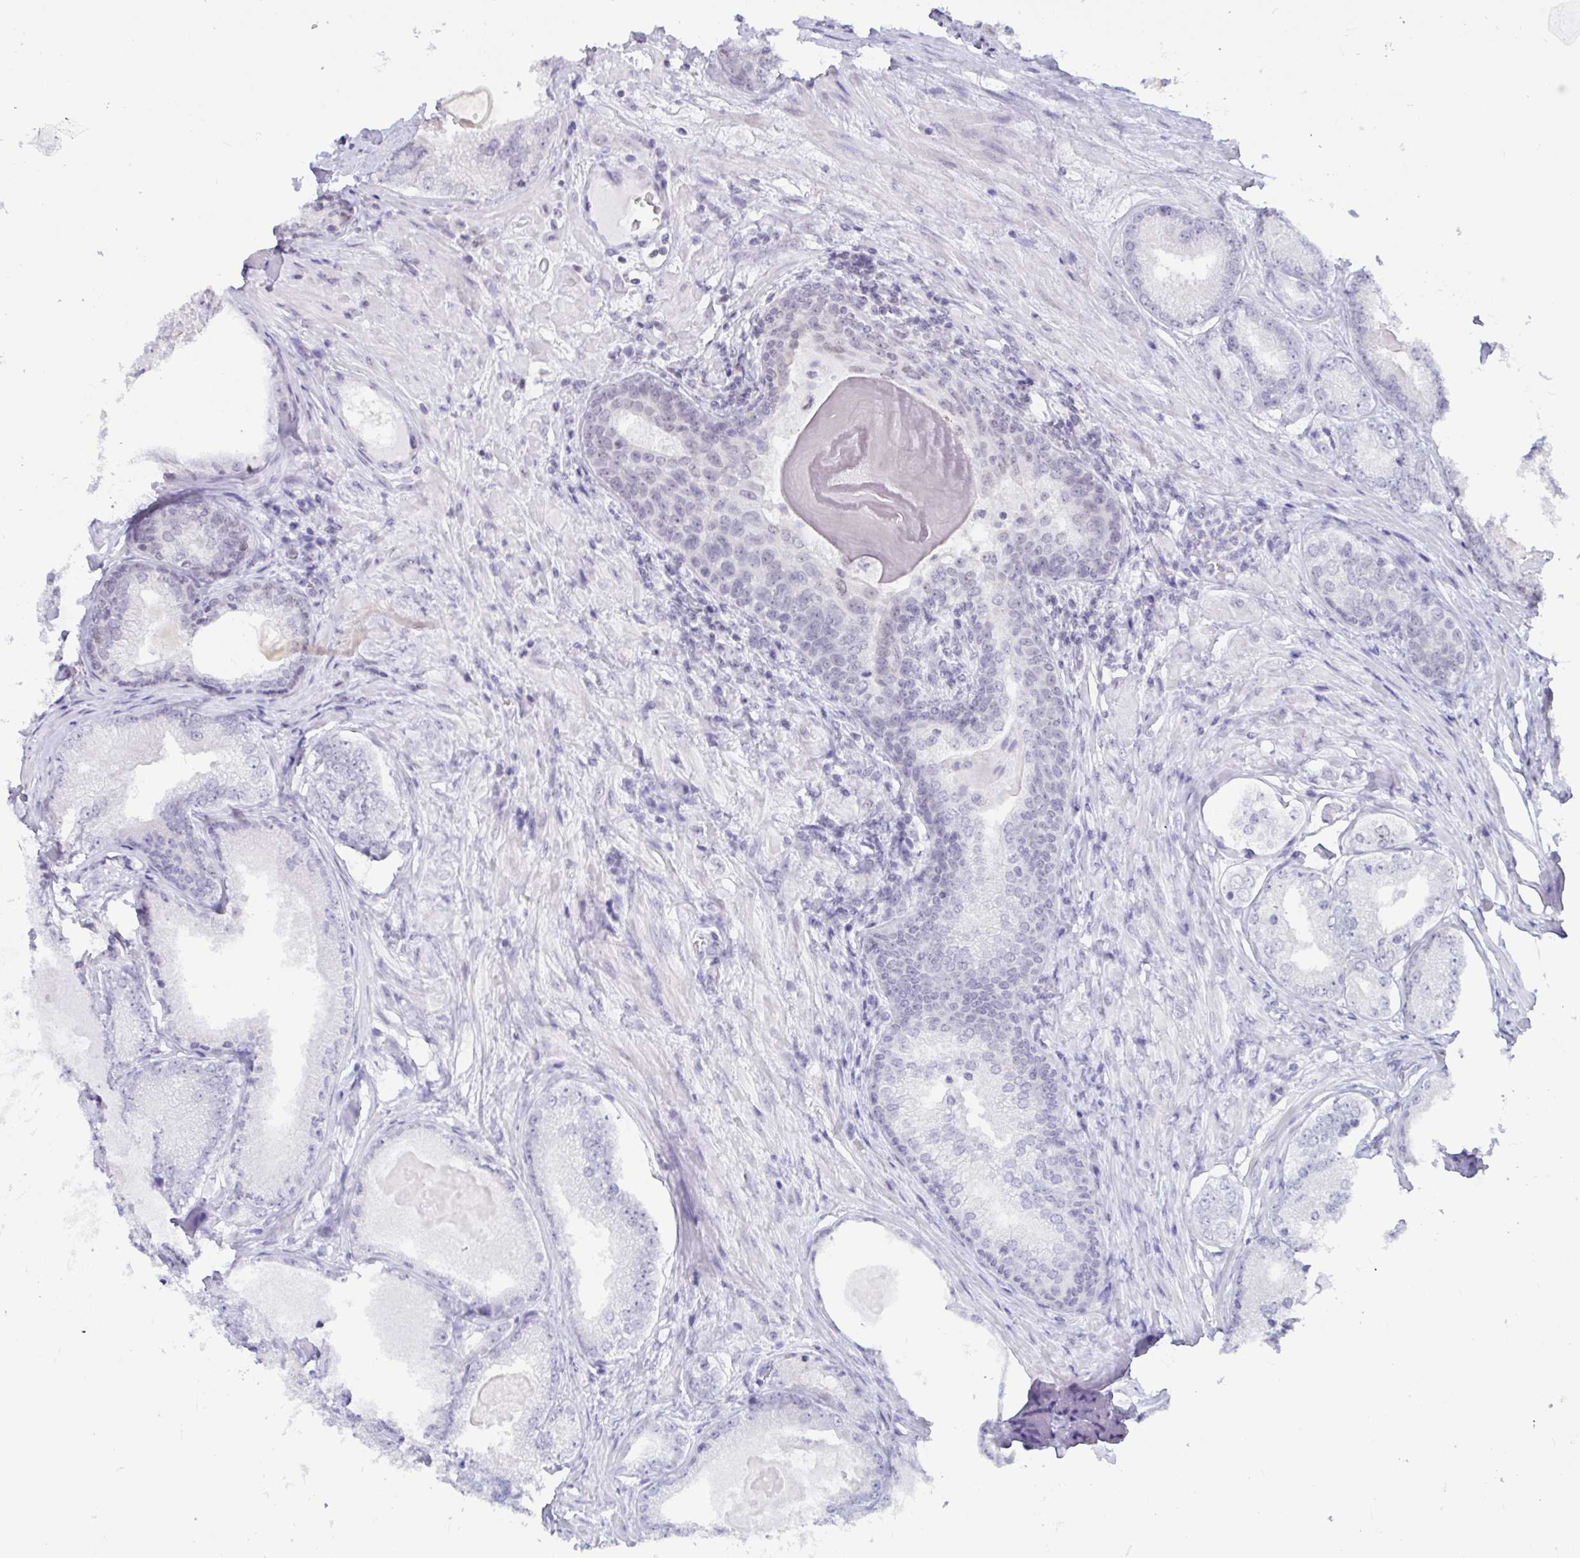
{"staining": {"intensity": "negative", "quantity": "none", "location": "none"}, "tissue": "prostate cancer", "cell_type": "Tumor cells", "image_type": "cancer", "snomed": [{"axis": "morphology", "description": "Adenocarcinoma, NOS"}, {"axis": "morphology", "description": "Adenocarcinoma, Low grade"}, {"axis": "topography", "description": "Prostate"}], "caption": "The image displays no staining of tumor cells in low-grade adenocarcinoma (prostate). The staining is performed using DAB (3,3'-diaminobenzidine) brown chromogen with nuclei counter-stained in using hematoxylin.", "gene": "SUPT16H", "patient": {"sex": "male", "age": 68}}